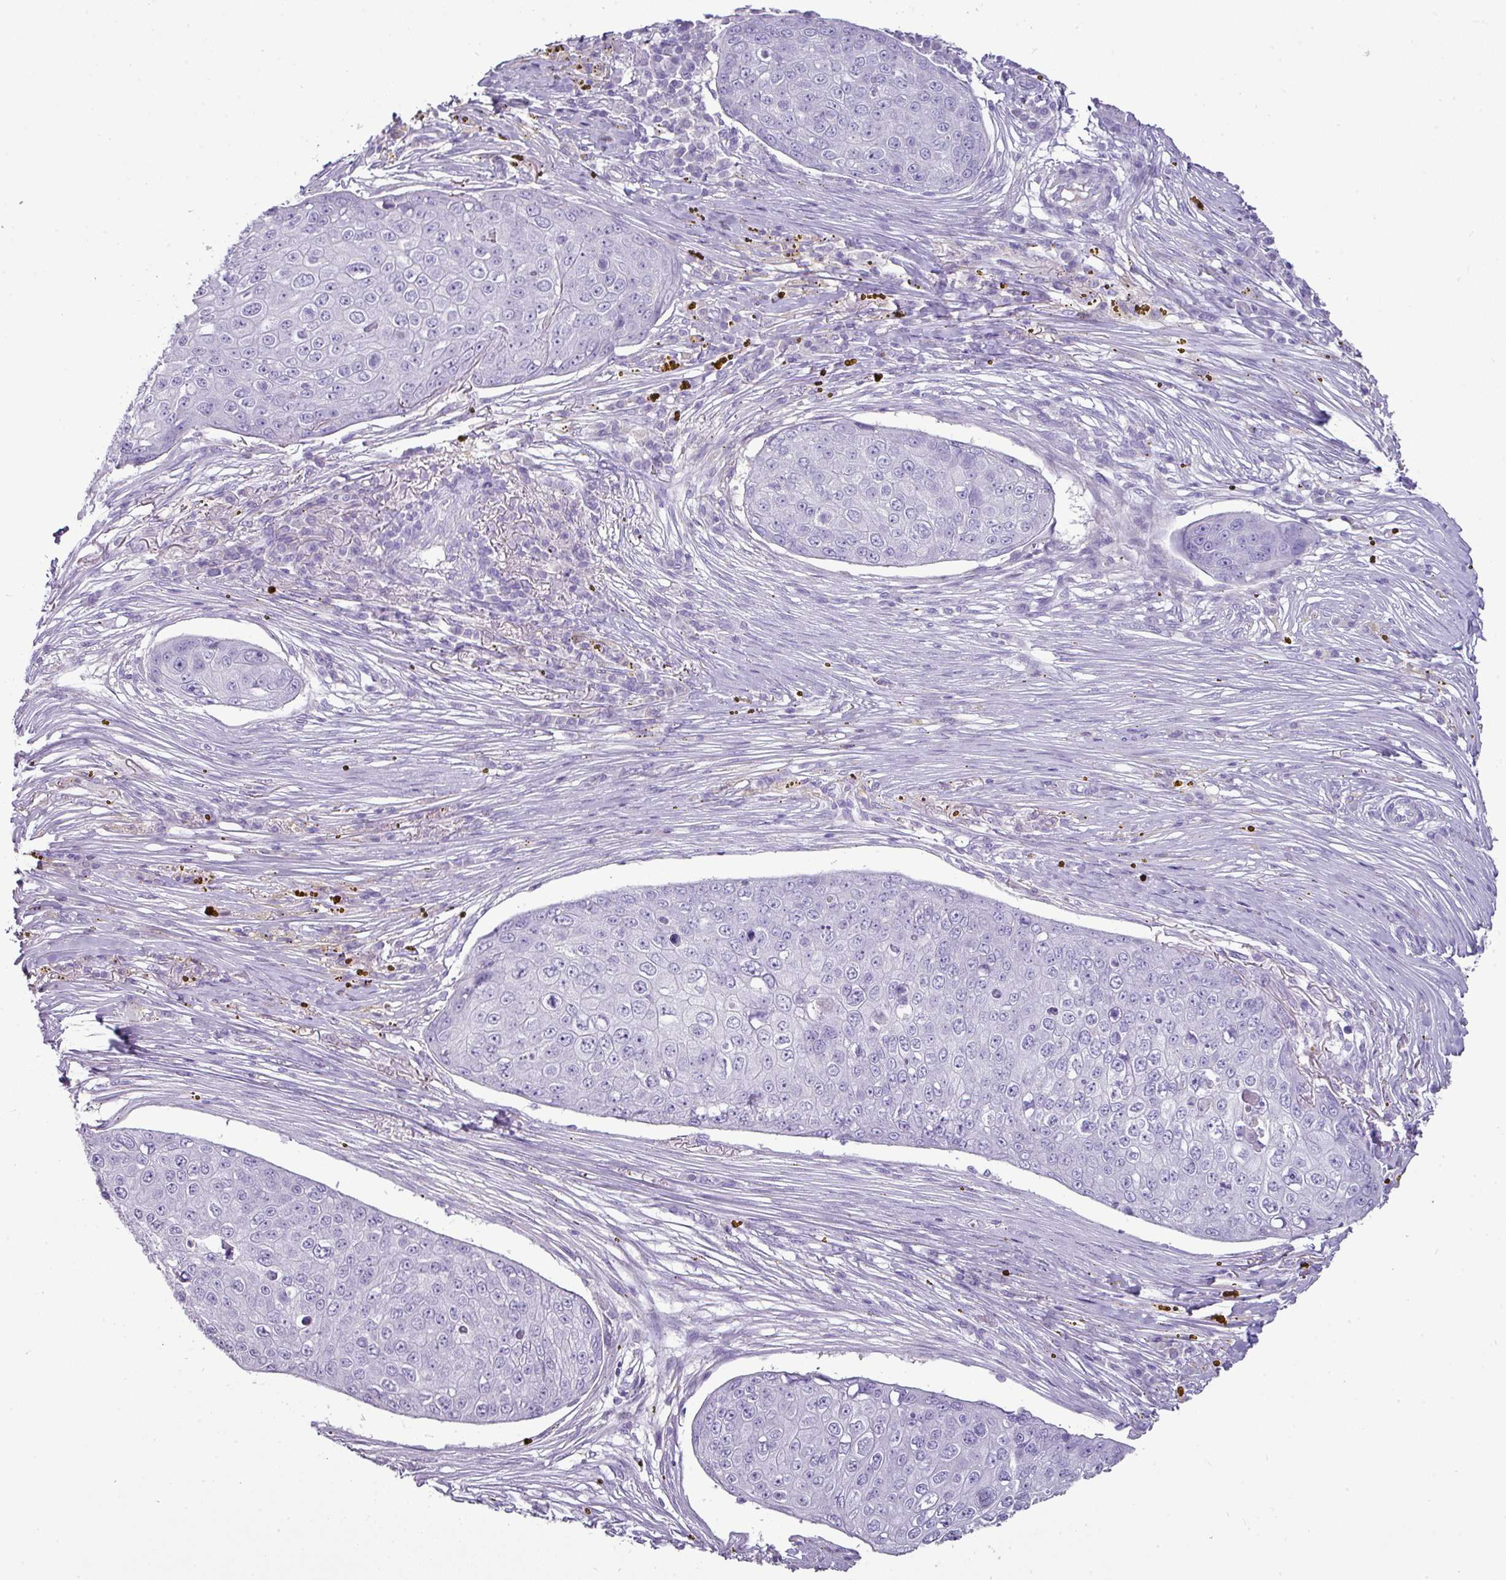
{"staining": {"intensity": "negative", "quantity": "none", "location": "none"}, "tissue": "skin cancer", "cell_type": "Tumor cells", "image_type": "cancer", "snomed": [{"axis": "morphology", "description": "Squamous cell carcinoma, NOS"}, {"axis": "topography", "description": "Skin"}], "caption": "Immunohistochemical staining of human squamous cell carcinoma (skin) shows no significant positivity in tumor cells.", "gene": "GSTA3", "patient": {"sex": "male", "age": 71}}